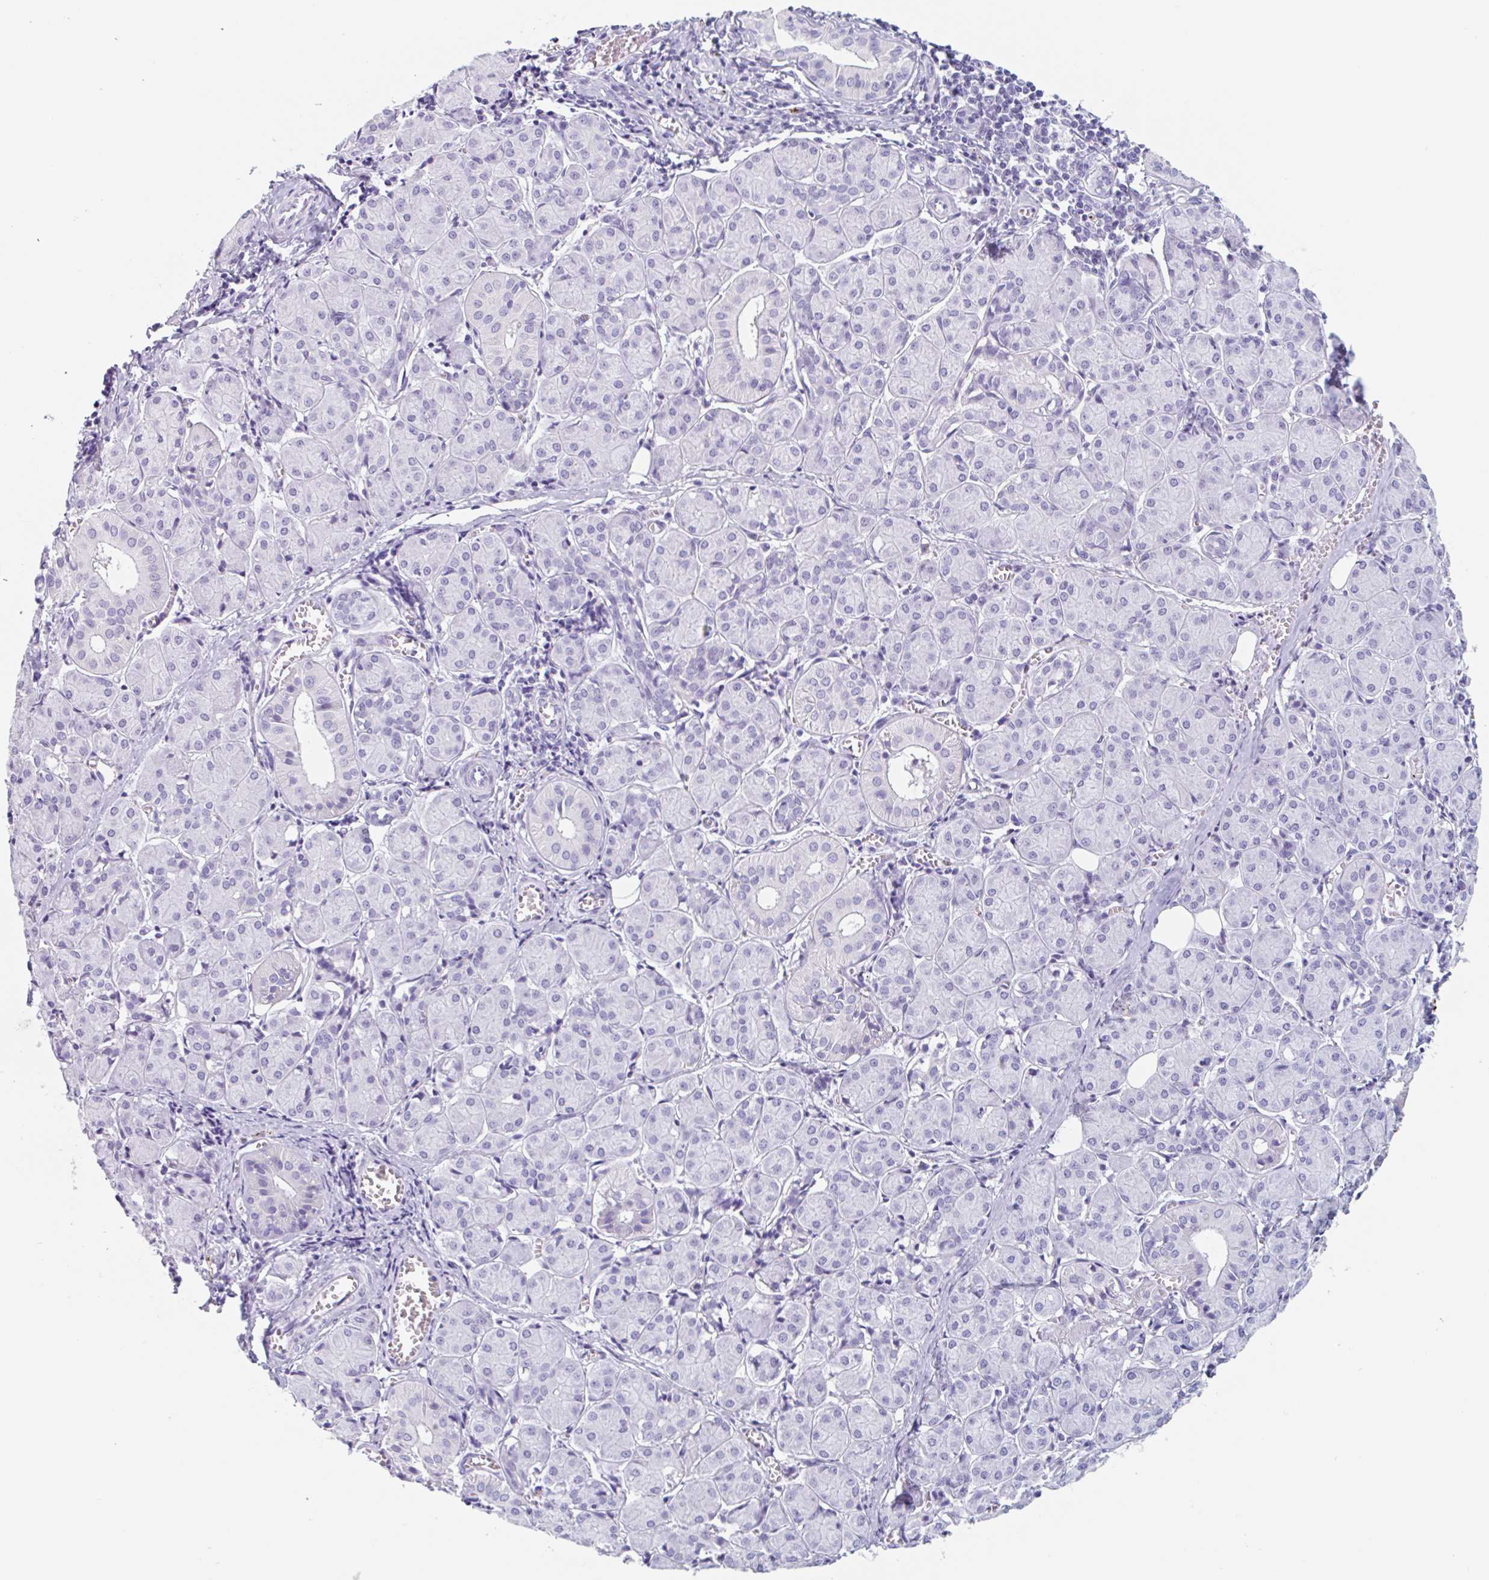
{"staining": {"intensity": "negative", "quantity": "none", "location": "none"}, "tissue": "salivary gland", "cell_type": "Glandular cells", "image_type": "normal", "snomed": [{"axis": "morphology", "description": "Normal tissue, NOS"}, {"axis": "morphology", "description": "Inflammation, NOS"}, {"axis": "topography", "description": "Lymph node"}, {"axis": "topography", "description": "Salivary gland"}], "caption": "Protein analysis of unremarkable salivary gland displays no significant expression in glandular cells.", "gene": "EMC4", "patient": {"sex": "male", "age": 3}}